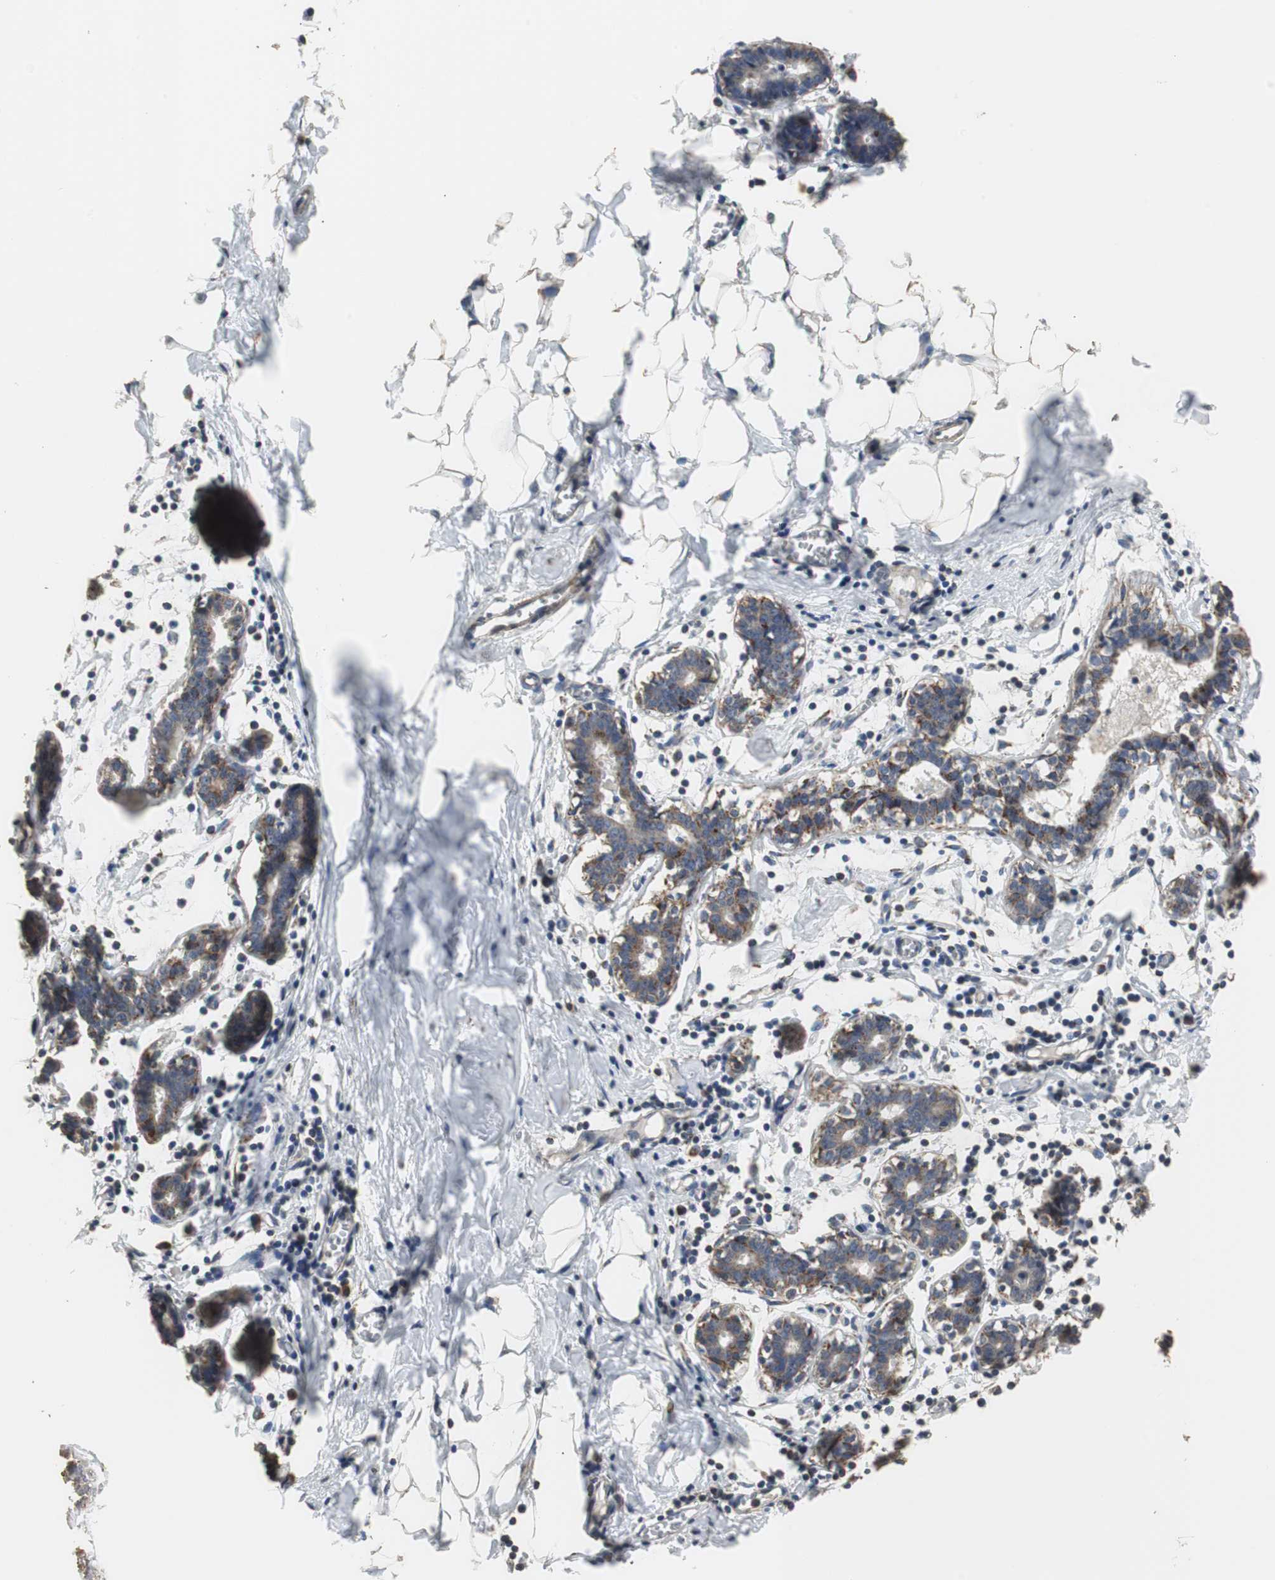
{"staining": {"intensity": "weak", "quantity": "25%-75%", "location": "cytoplasmic/membranous"}, "tissue": "breast", "cell_type": "Adipocytes", "image_type": "normal", "snomed": [{"axis": "morphology", "description": "Normal tissue, NOS"}, {"axis": "topography", "description": "Breast"}], "caption": "A low amount of weak cytoplasmic/membranous positivity is present in approximately 25%-75% of adipocytes in normal breast. (Brightfield microscopy of DAB IHC at high magnification).", "gene": "HMGCL", "patient": {"sex": "female", "age": 27}}